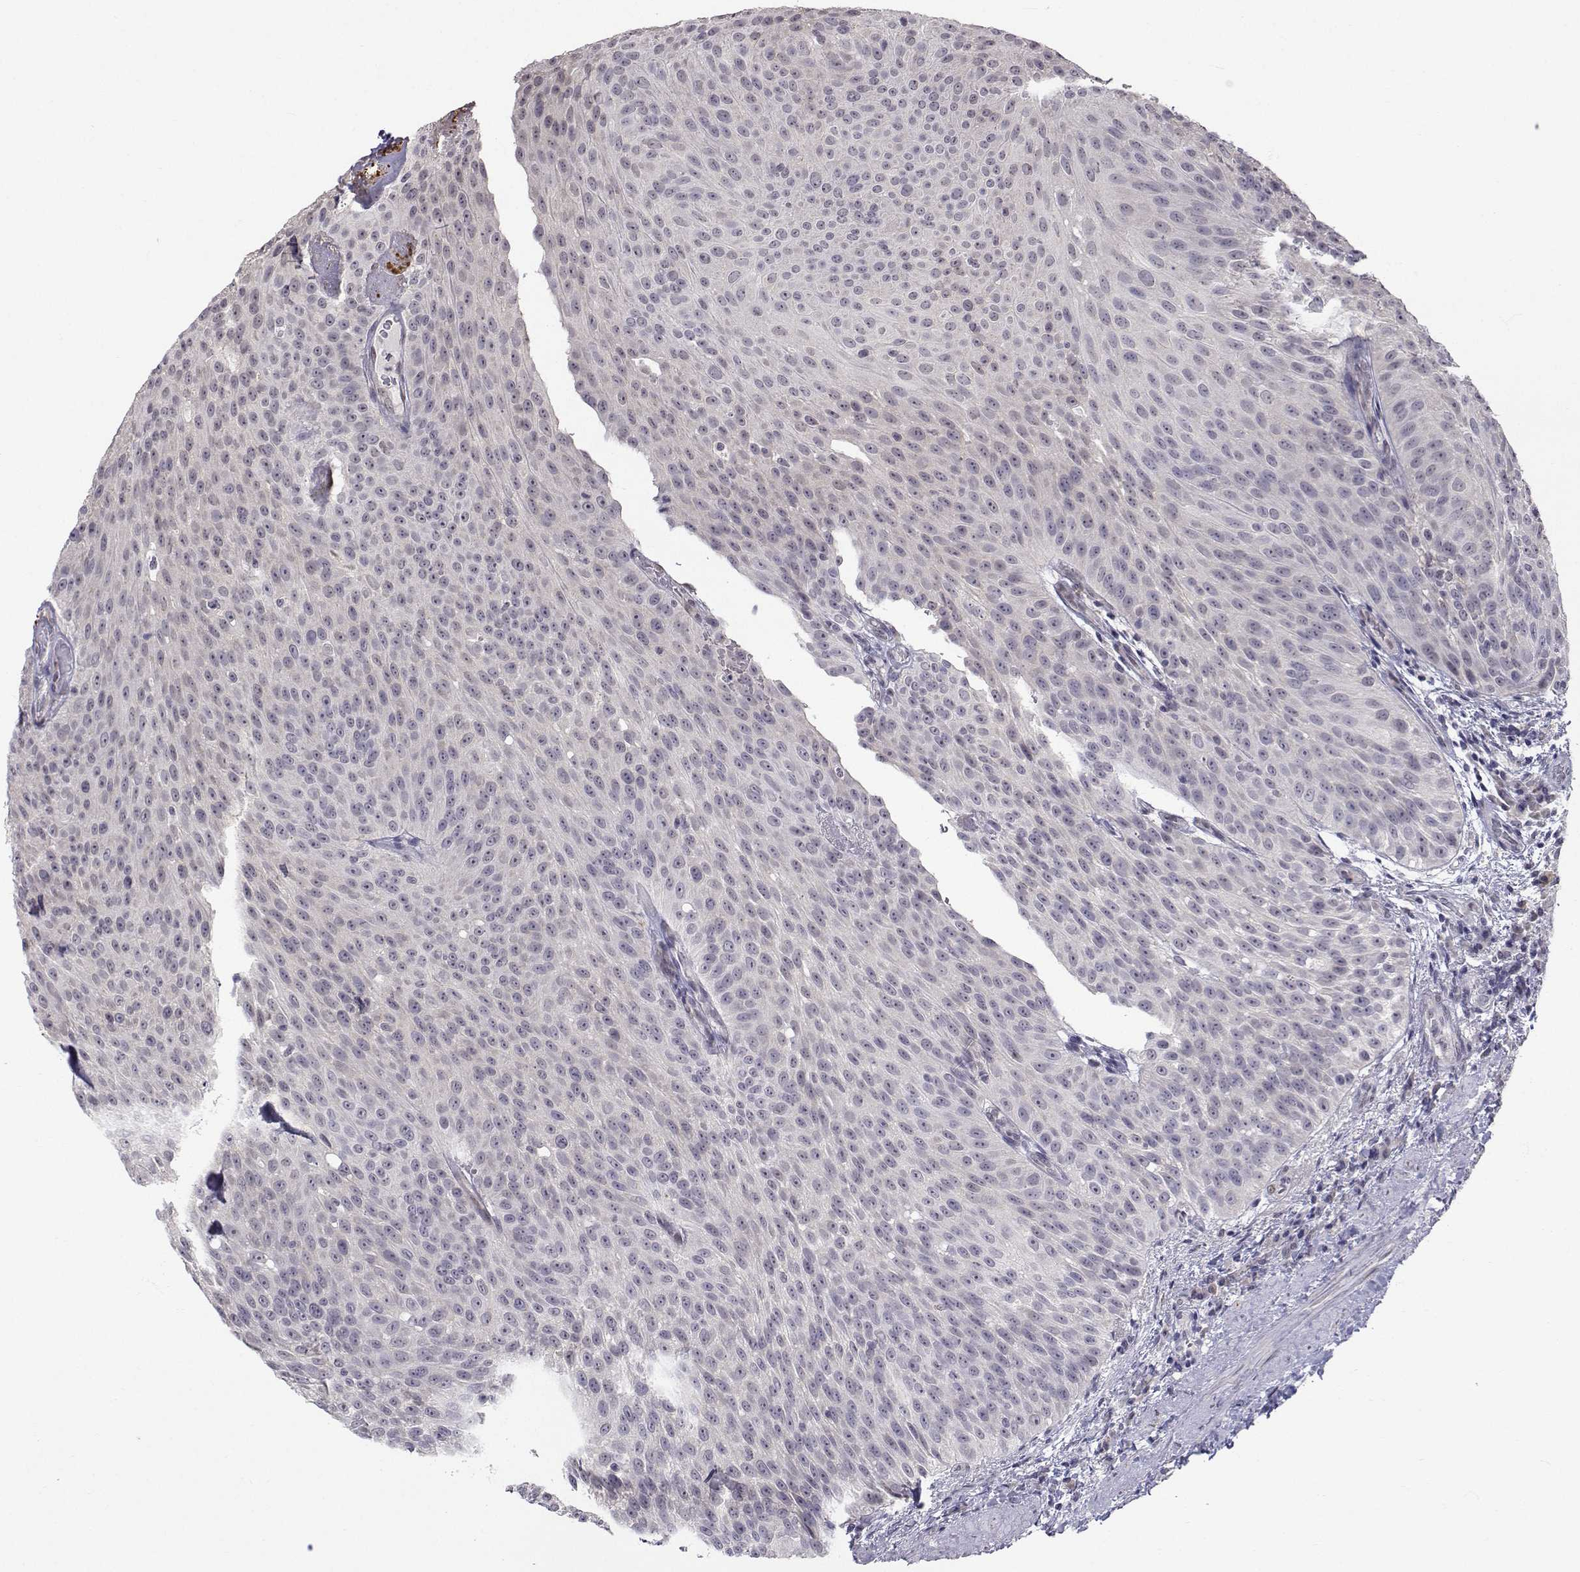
{"staining": {"intensity": "negative", "quantity": "none", "location": "none"}, "tissue": "urothelial cancer", "cell_type": "Tumor cells", "image_type": "cancer", "snomed": [{"axis": "morphology", "description": "Urothelial carcinoma, Low grade"}, {"axis": "topography", "description": "Urinary bladder"}], "caption": "This is an immunohistochemistry (IHC) histopathology image of human urothelial cancer. There is no expression in tumor cells.", "gene": "SLC6A3", "patient": {"sex": "male", "age": 78}}